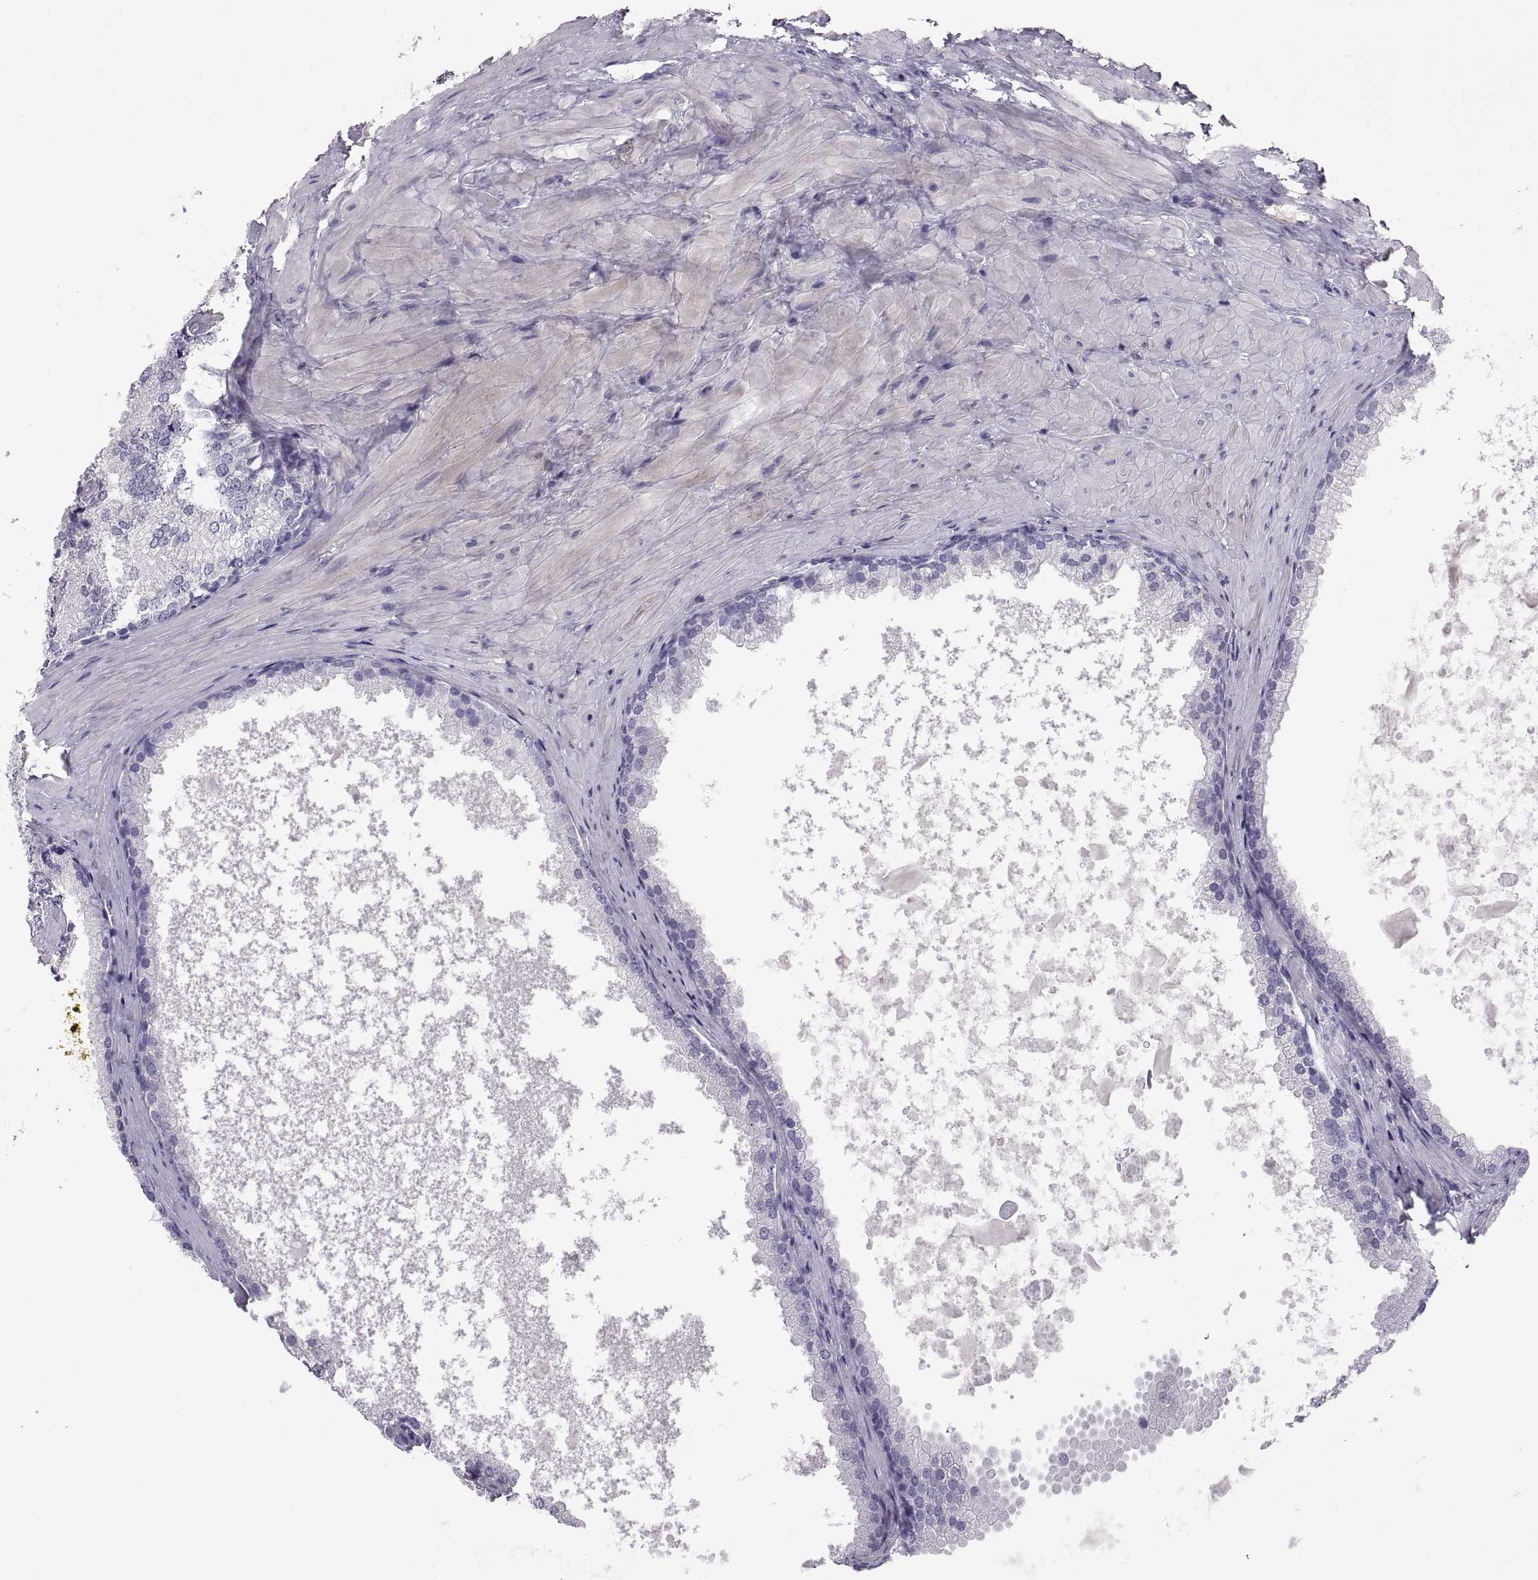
{"staining": {"intensity": "negative", "quantity": "none", "location": "none"}, "tissue": "prostate cancer", "cell_type": "Tumor cells", "image_type": "cancer", "snomed": [{"axis": "morphology", "description": "Adenocarcinoma, Low grade"}, {"axis": "topography", "description": "Prostate"}], "caption": "This is an IHC micrograph of low-grade adenocarcinoma (prostate). There is no positivity in tumor cells.", "gene": "TBX19", "patient": {"sex": "male", "age": 56}}